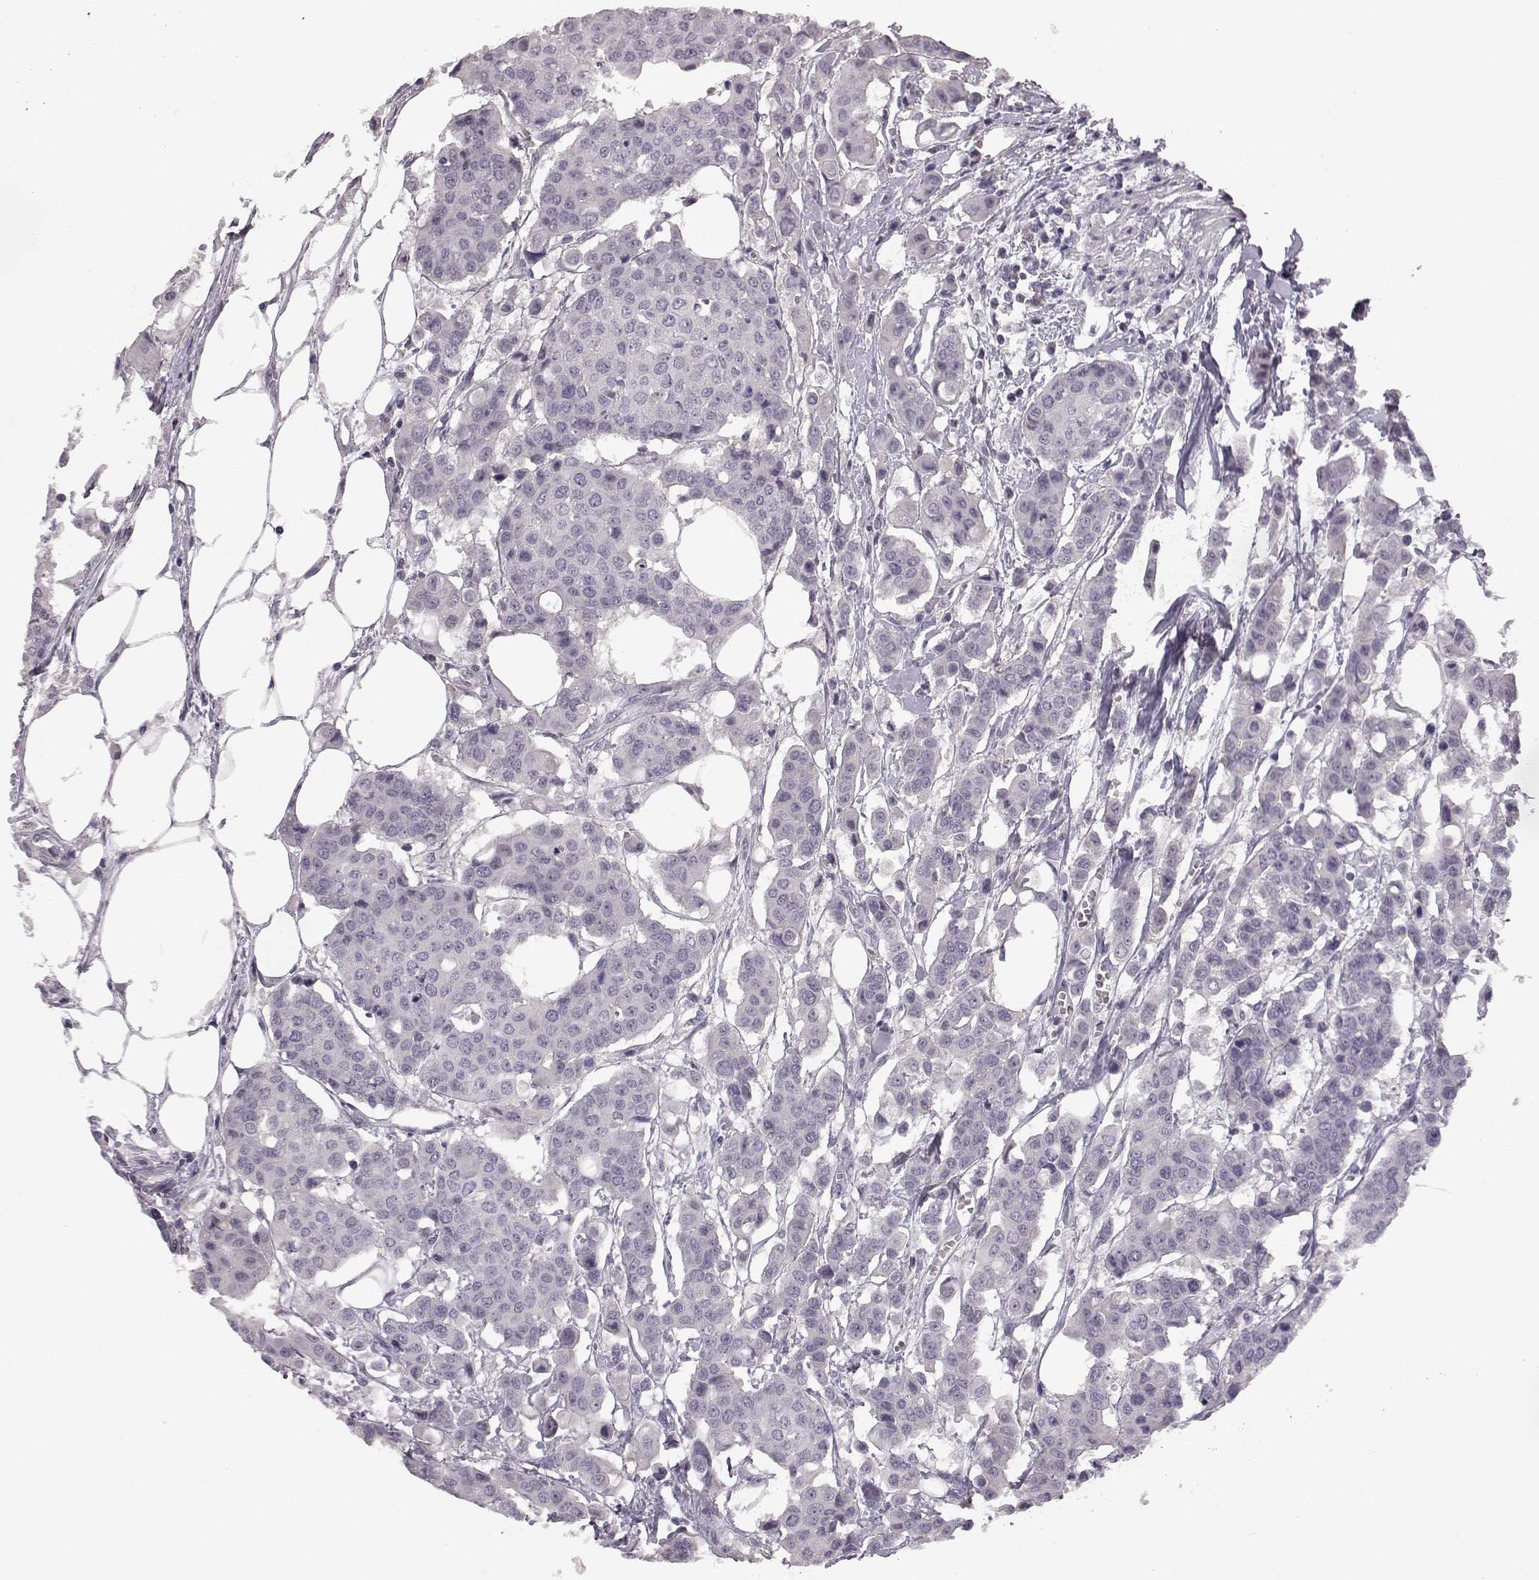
{"staining": {"intensity": "negative", "quantity": "none", "location": "none"}, "tissue": "carcinoid", "cell_type": "Tumor cells", "image_type": "cancer", "snomed": [{"axis": "morphology", "description": "Carcinoid, malignant, NOS"}, {"axis": "topography", "description": "Colon"}], "caption": "The histopathology image exhibits no significant positivity in tumor cells of carcinoid.", "gene": "SPAG17", "patient": {"sex": "male", "age": 81}}